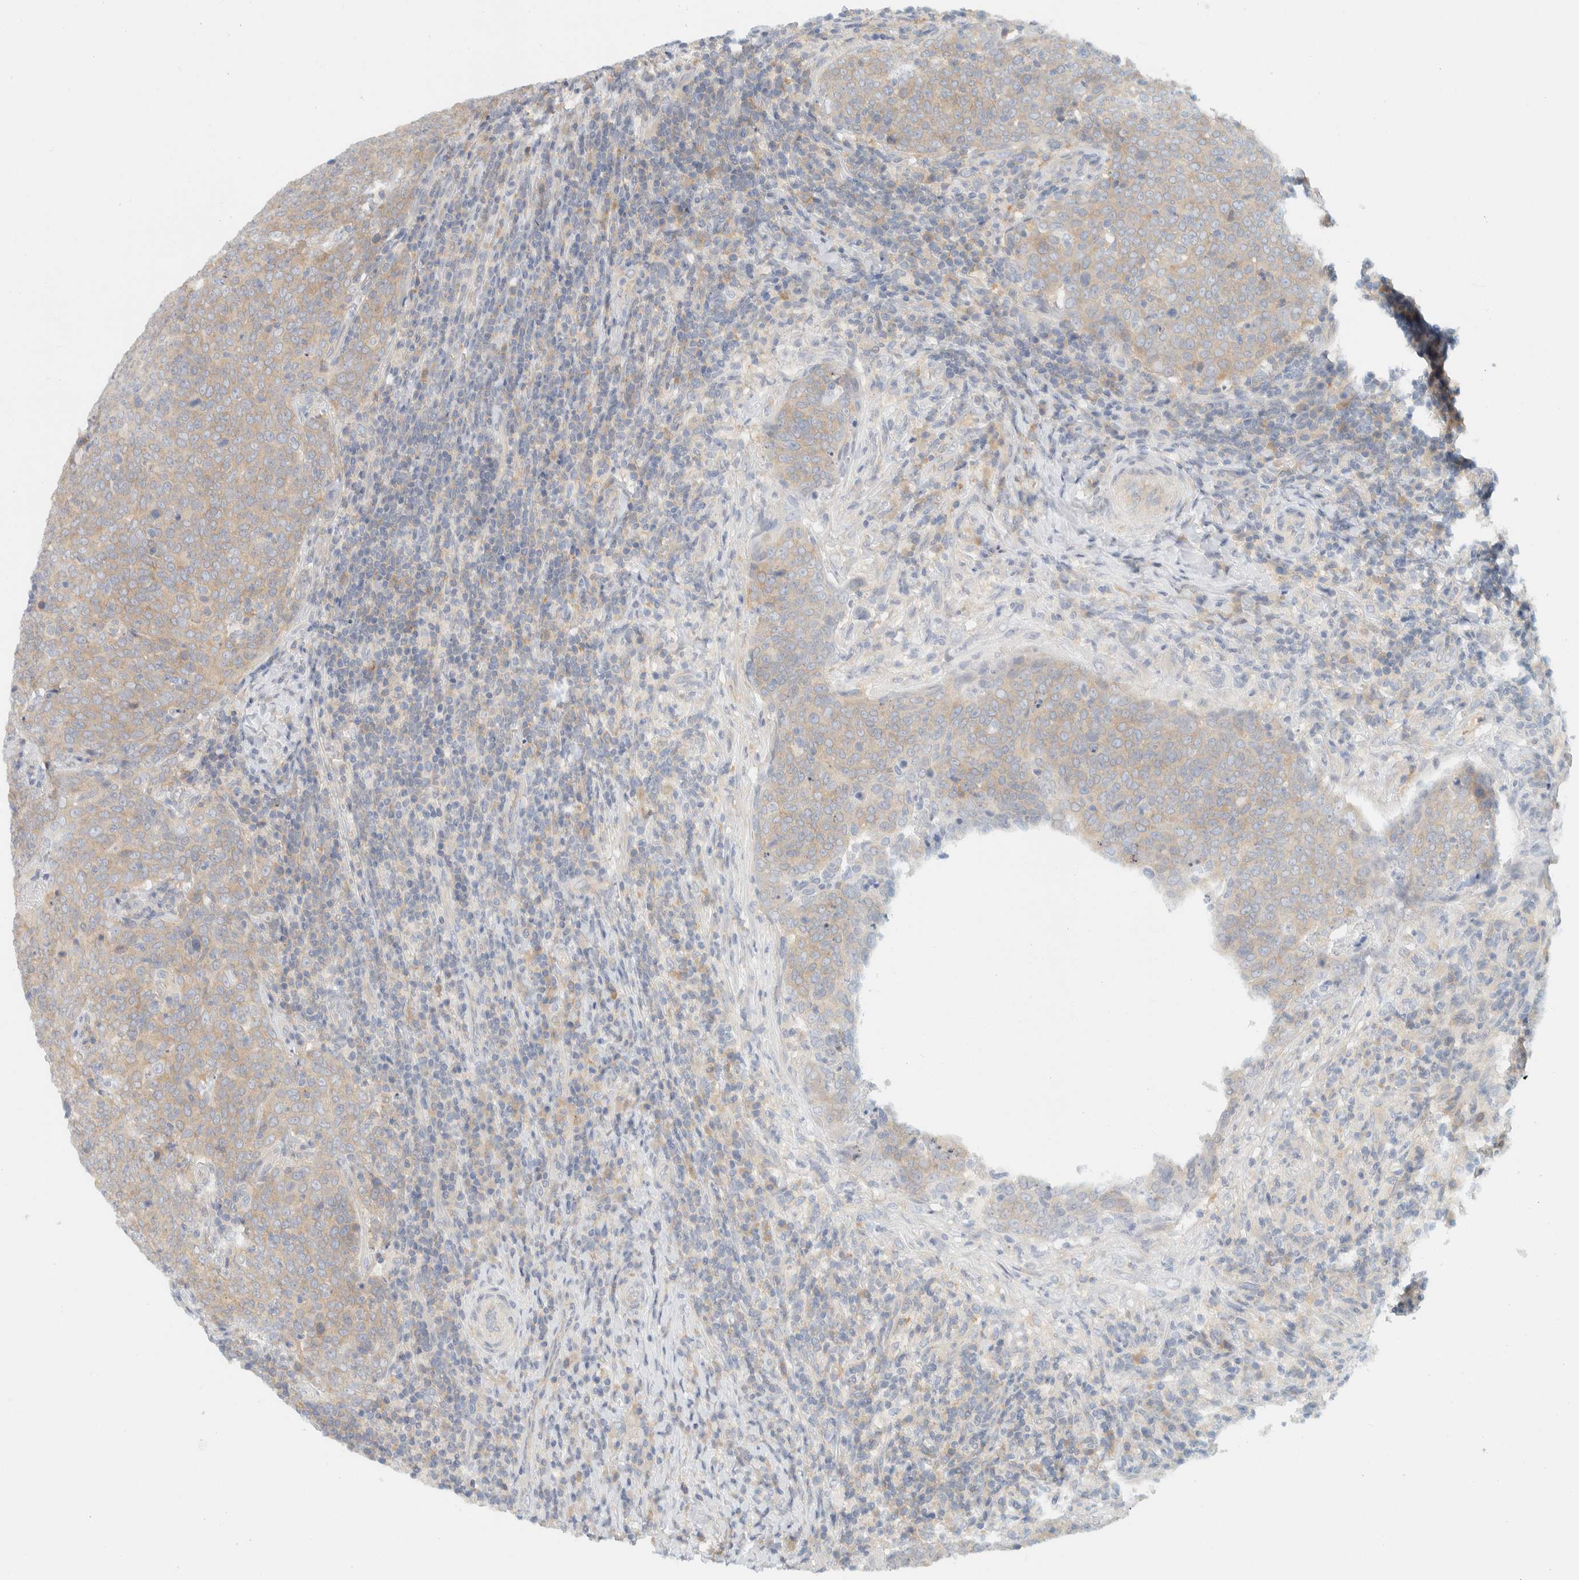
{"staining": {"intensity": "weak", "quantity": ">75%", "location": "cytoplasmic/membranous"}, "tissue": "head and neck cancer", "cell_type": "Tumor cells", "image_type": "cancer", "snomed": [{"axis": "morphology", "description": "Squamous cell carcinoma, NOS"}, {"axis": "morphology", "description": "Squamous cell carcinoma, metastatic, NOS"}, {"axis": "topography", "description": "Lymph node"}, {"axis": "topography", "description": "Head-Neck"}], "caption": "A brown stain labels weak cytoplasmic/membranous positivity of a protein in head and neck metastatic squamous cell carcinoma tumor cells.", "gene": "PTGES3L-AARSD1", "patient": {"sex": "male", "age": 62}}